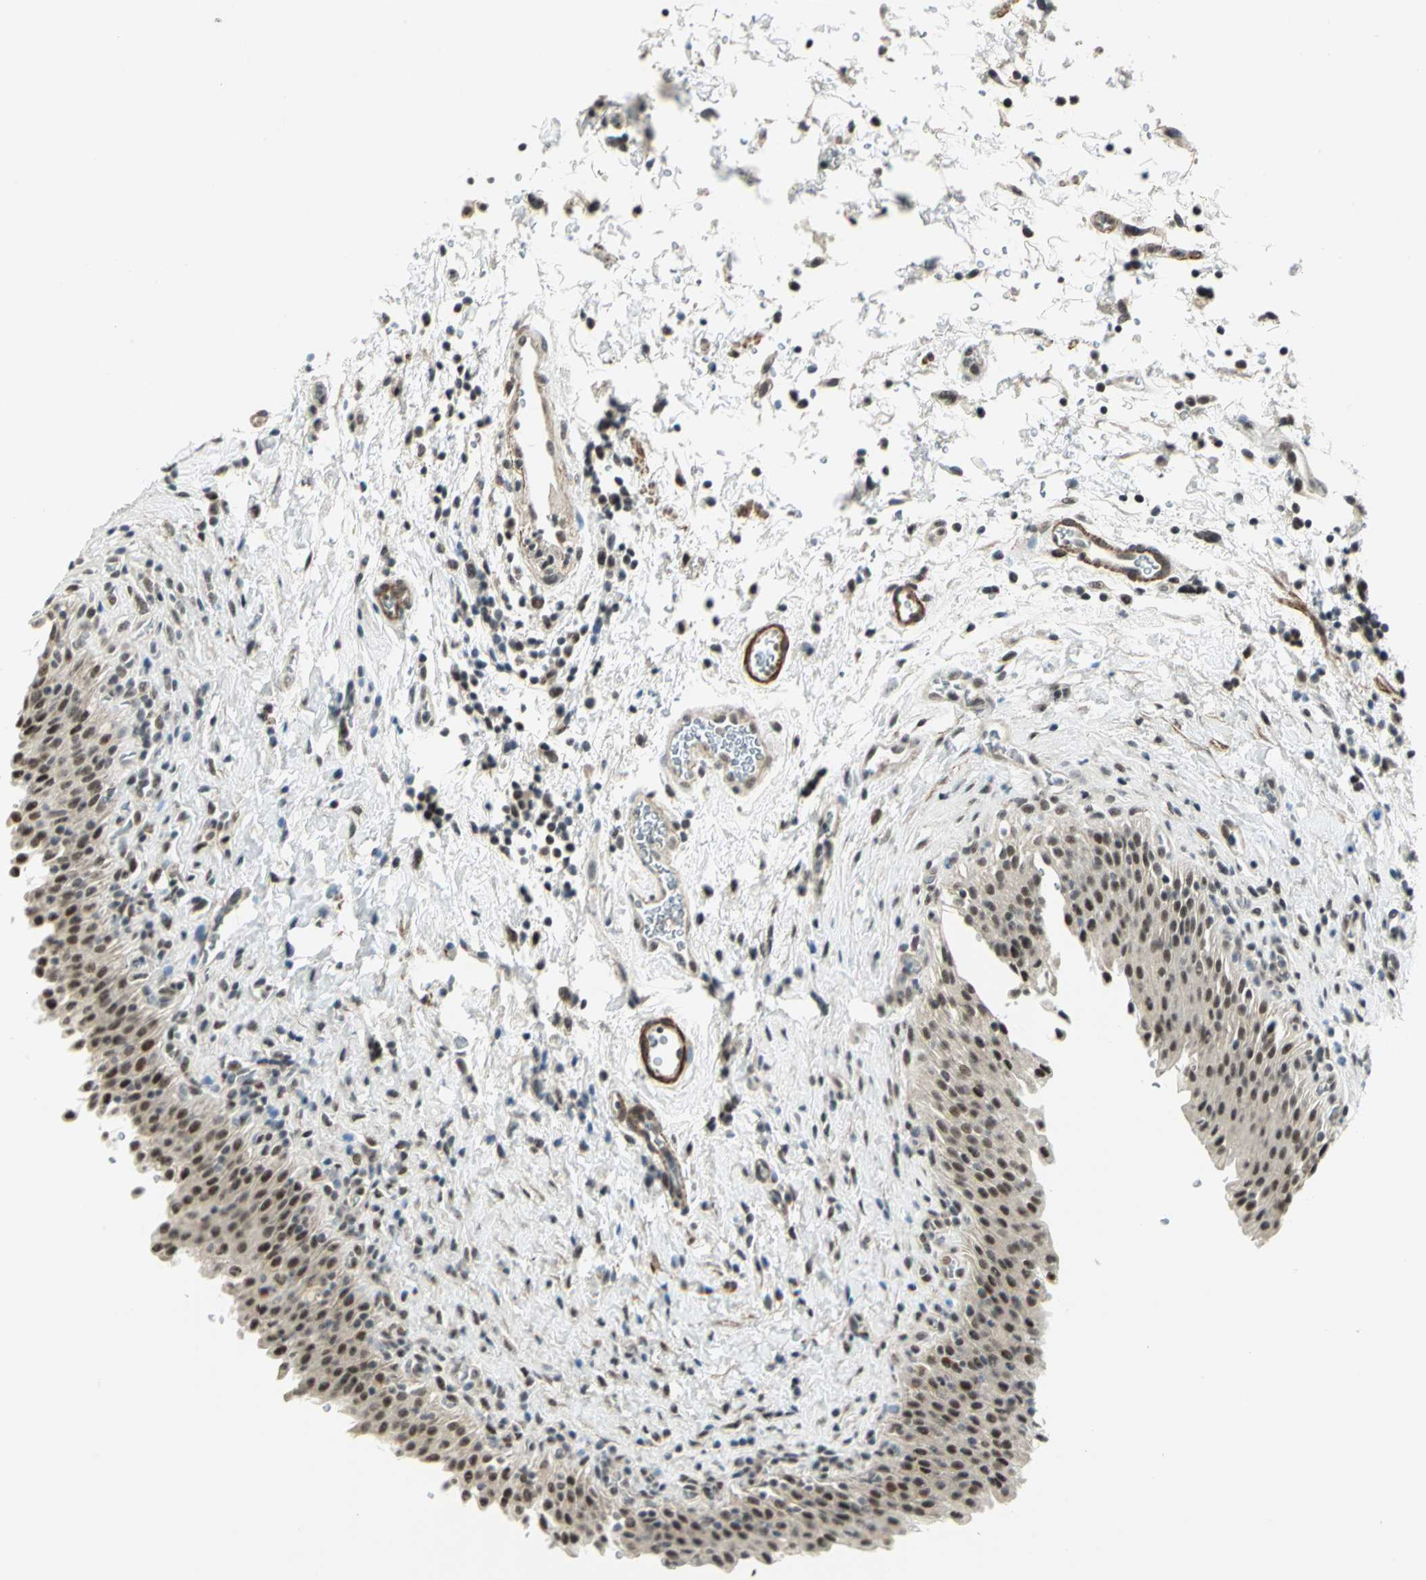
{"staining": {"intensity": "moderate", "quantity": ">75%", "location": "nuclear"}, "tissue": "urinary bladder", "cell_type": "Urothelial cells", "image_type": "normal", "snomed": [{"axis": "morphology", "description": "Normal tissue, NOS"}, {"axis": "topography", "description": "Urinary bladder"}], "caption": "This image shows immunohistochemistry staining of benign urinary bladder, with medium moderate nuclear staining in approximately >75% of urothelial cells.", "gene": "MTA1", "patient": {"sex": "male", "age": 51}}